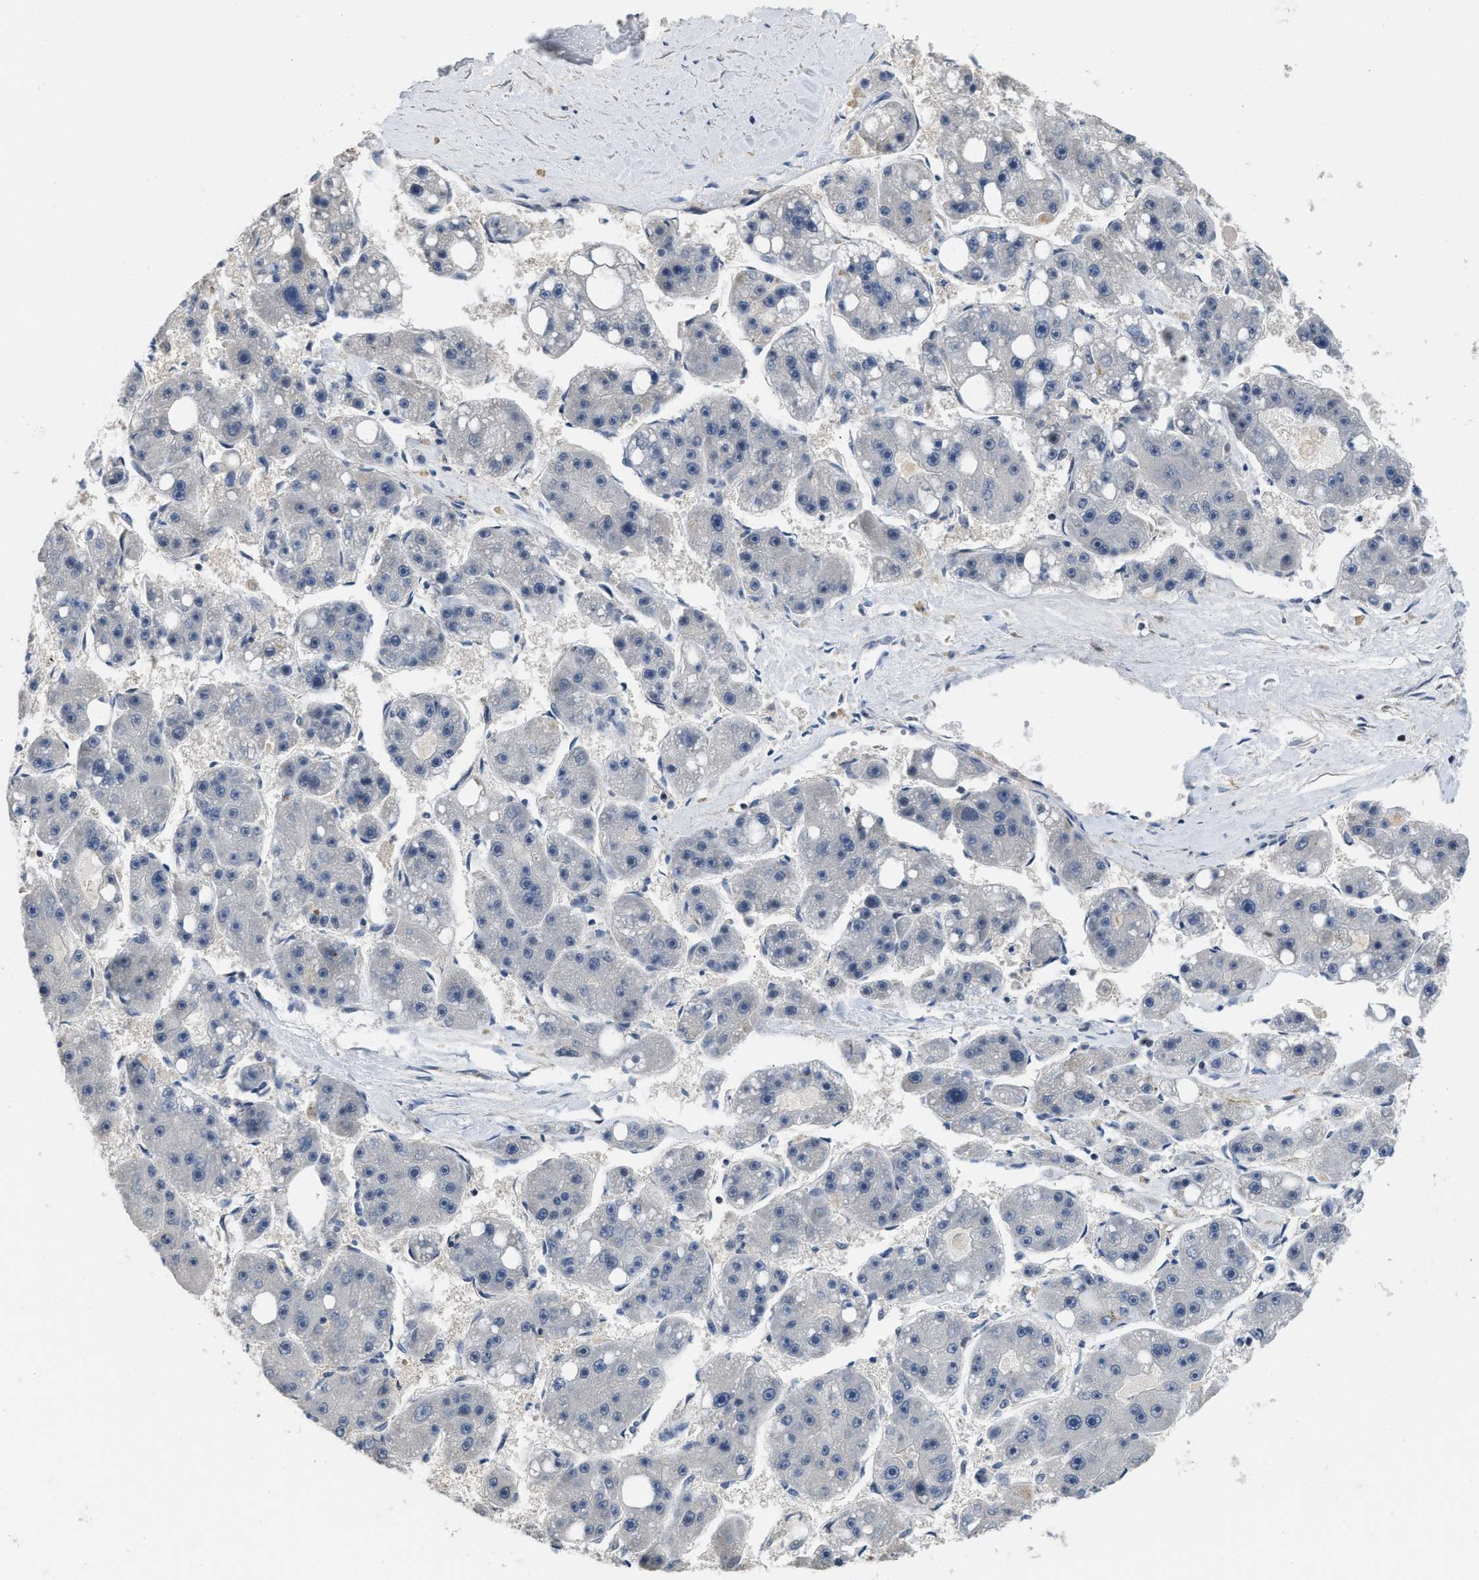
{"staining": {"intensity": "negative", "quantity": "none", "location": "none"}, "tissue": "liver cancer", "cell_type": "Tumor cells", "image_type": "cancer", "snomed": [{"axis": "morphology", "description": "Carcinoma, Hepatocellular, NOS"}, {"axis": "topography", "description": "Liver"}], "caption": "IHC micrograph of liver cancer (hepatocellular carcinoma) stained for a protein (brown), which exhibits no staining in tumor cells.", "gene": "TES", "patient": {"sex": "female", "age": 61}}